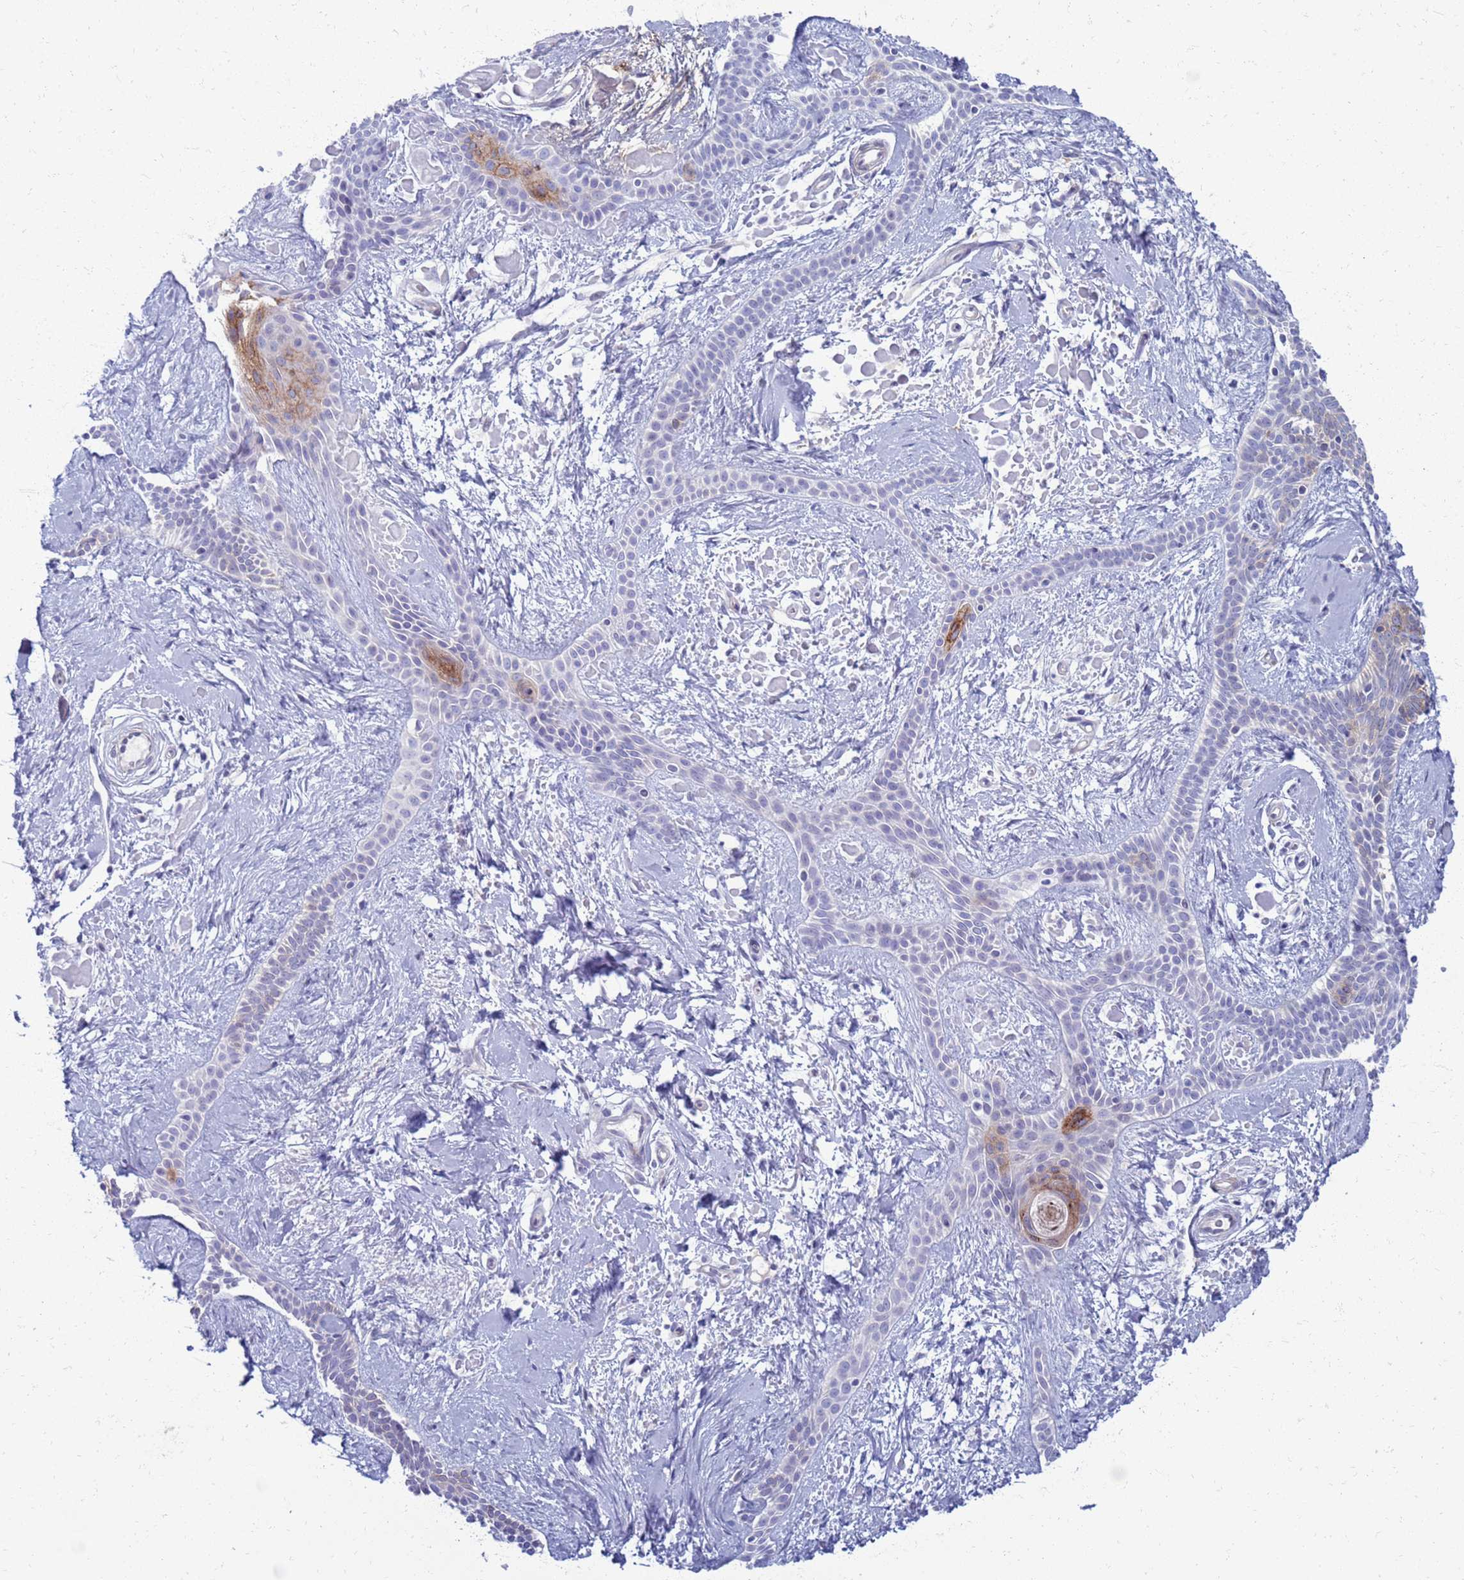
{"staining": {"intensity": "negative", "quantity": "none", "location": "none"}, "tissue": "skin cancer", "cell_type": "Tumor cells", "image_type": "cancer", "snomed": [{"axis": "morphology", "description": "Basal cell carcinoma"}, {"axis": "topography", "description": "Skin"}], "caption": "An image of human skin cancer is negative for staining in tumor cells.", "gene": "CLCA2", "patient": {"sex": "male", "age": 78}}